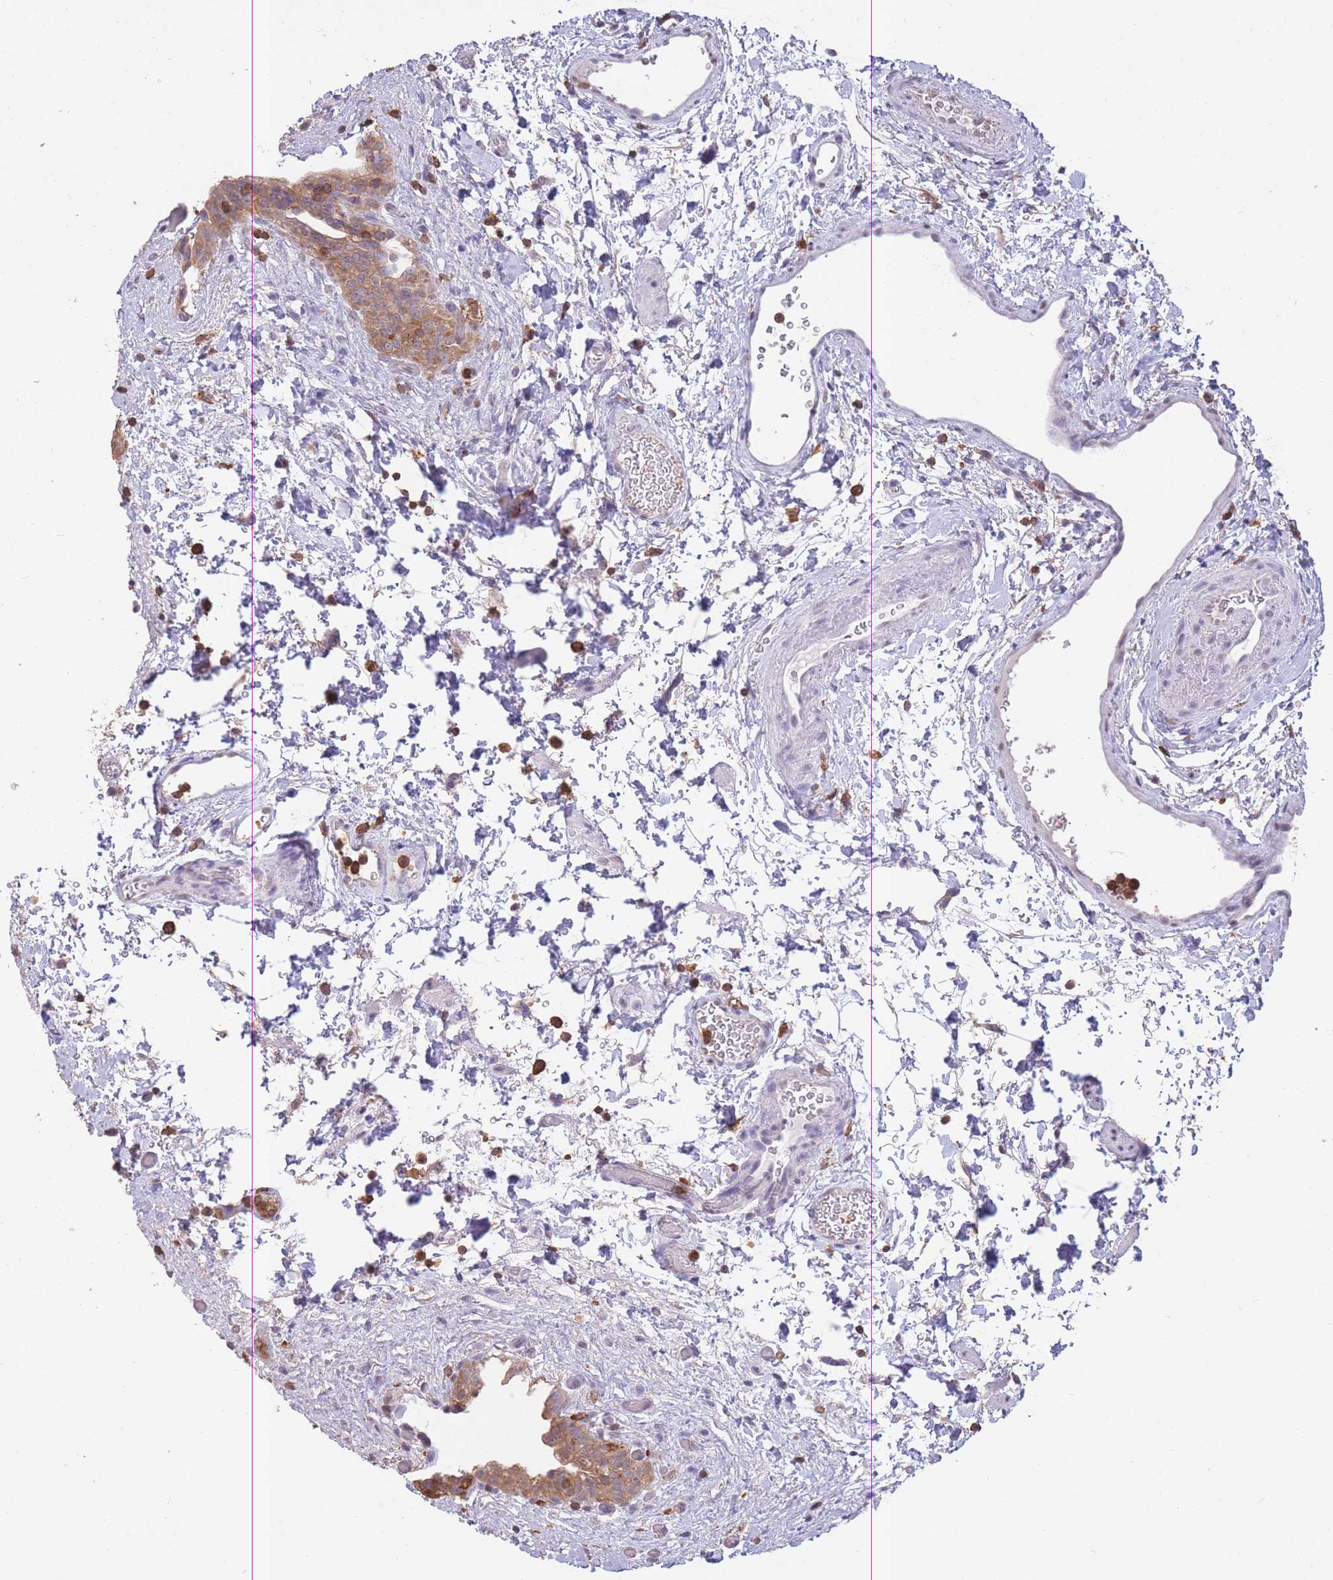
{"staining": {"intensity": "moderate", "quantity": ">75%", "location": "cytoplasmic/membranous"}, "tissue": "urinary bladder", "cell_type": "Urothelial cells", "image_type": "normal", "snomed": [{"axis": "morphology", "description": "Normal tissue, NOS"}, {"axis": "topography", "description": "Urinary bladder"}], "caption": "Immunohistochemistry micrograph of normal urinary bladder stained for a protein (brown), which displays medium levels of moderate cytoplasmic/membranous positivity in about >75% of urothelial cells.", "gene": "GMIP", "patient": {"sex": "male", "age": 69}}